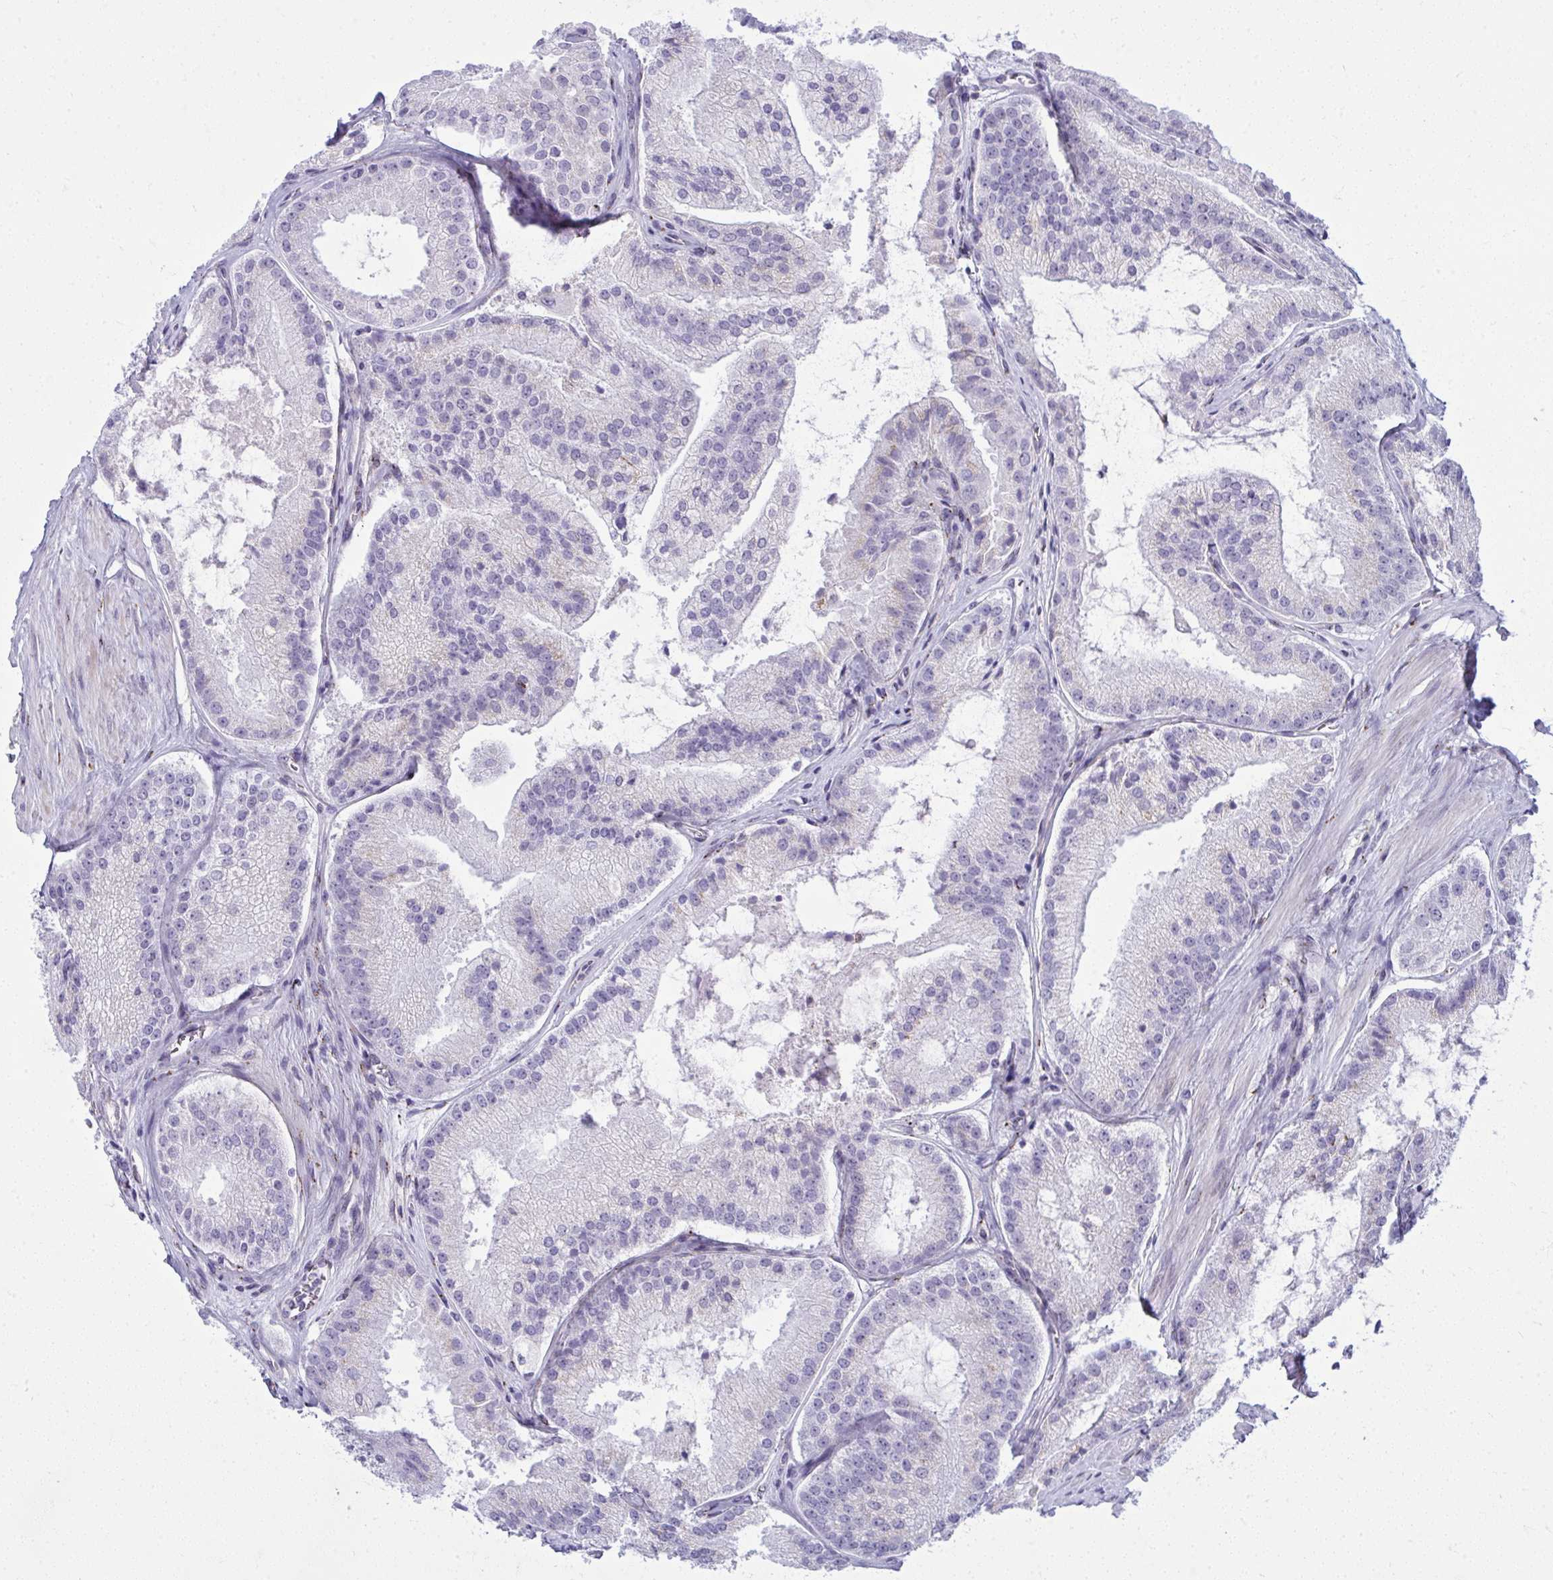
{"staining": {"intensity": "negative", "quantity": "none", "location": "none"}, "tissue": "prostate cancer", "cell_type": "Tumor cells", "image_type": "cancer", "snomed": [{"axis": "morphology", "description": "Adenocarcinoma, High grade"}, {"axis": "topography", "description": "Prostate"}], "caption": "This is an immunohistochemistry image of human prostate cancer (adenocarcinoma (high-grade)). There is no expression in tumor cells.", "gene": "DTX4", "patient": {"sex": "male", "age": 73}}